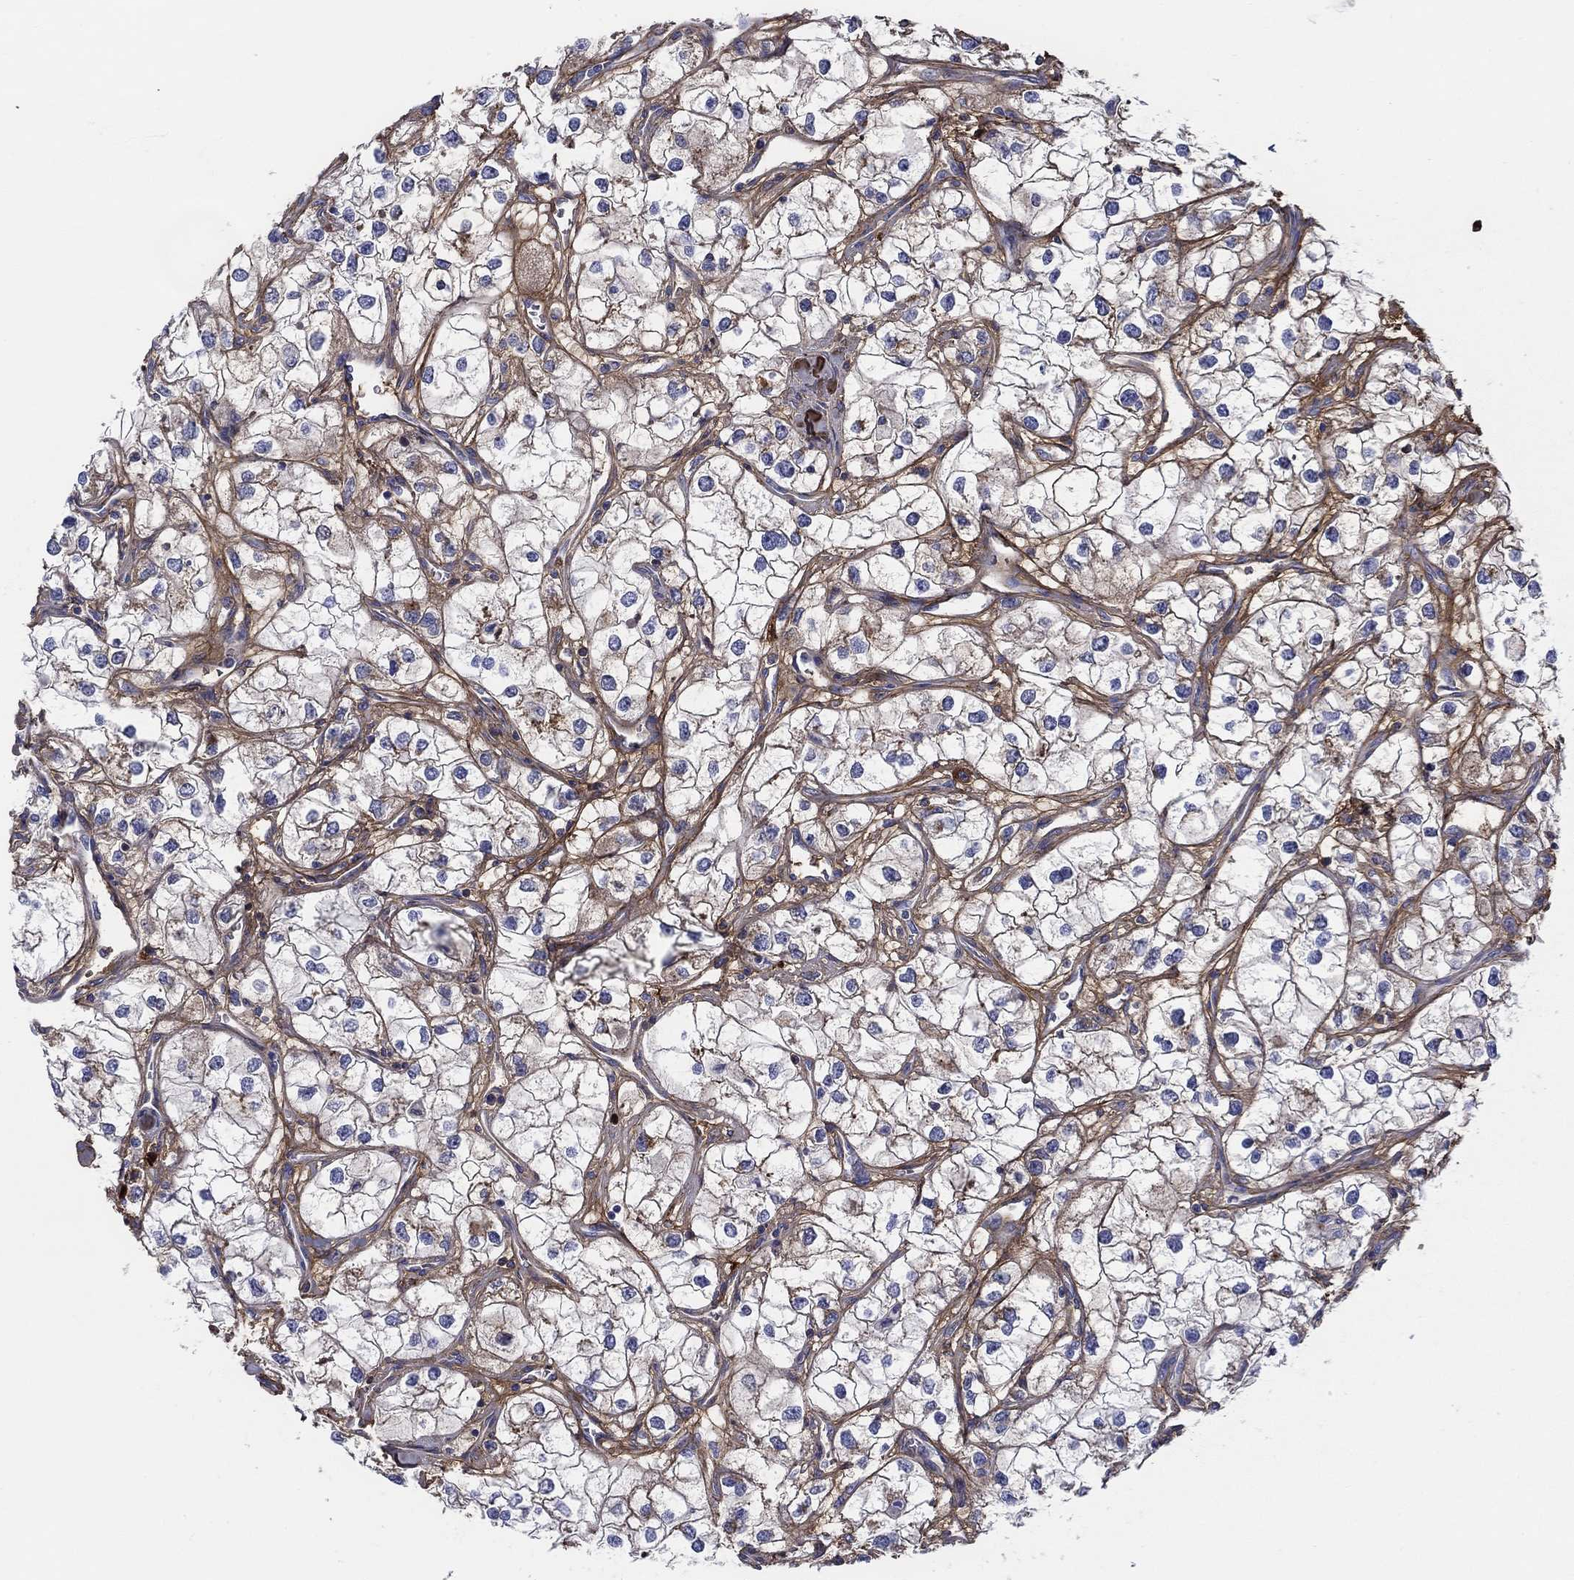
{"staining": {"intensity": "negative", "quantity": "none", "location": "none"}, "tissue": "renal cancer", "cell_type": "Tumor cells", "image_type": "cancer", "snomed": [{"axis": "morphology", "description": "Adenocarcinoma, NOS"}, {"axis": "topography", "description": "Kidney"}], "caption": "High power microscopy photomicrograph of an immunohistochemistry photomicrograph of renal adenocarcinoma, revealing no significant positivity in tumor cells. (DAB (3,3'-diaminobenzidine) immunohistochemistry (IHC) with hematoxylin counter stain).", "gene": "HAPLN4", "patient": {"sex": "male", "age": 59}}